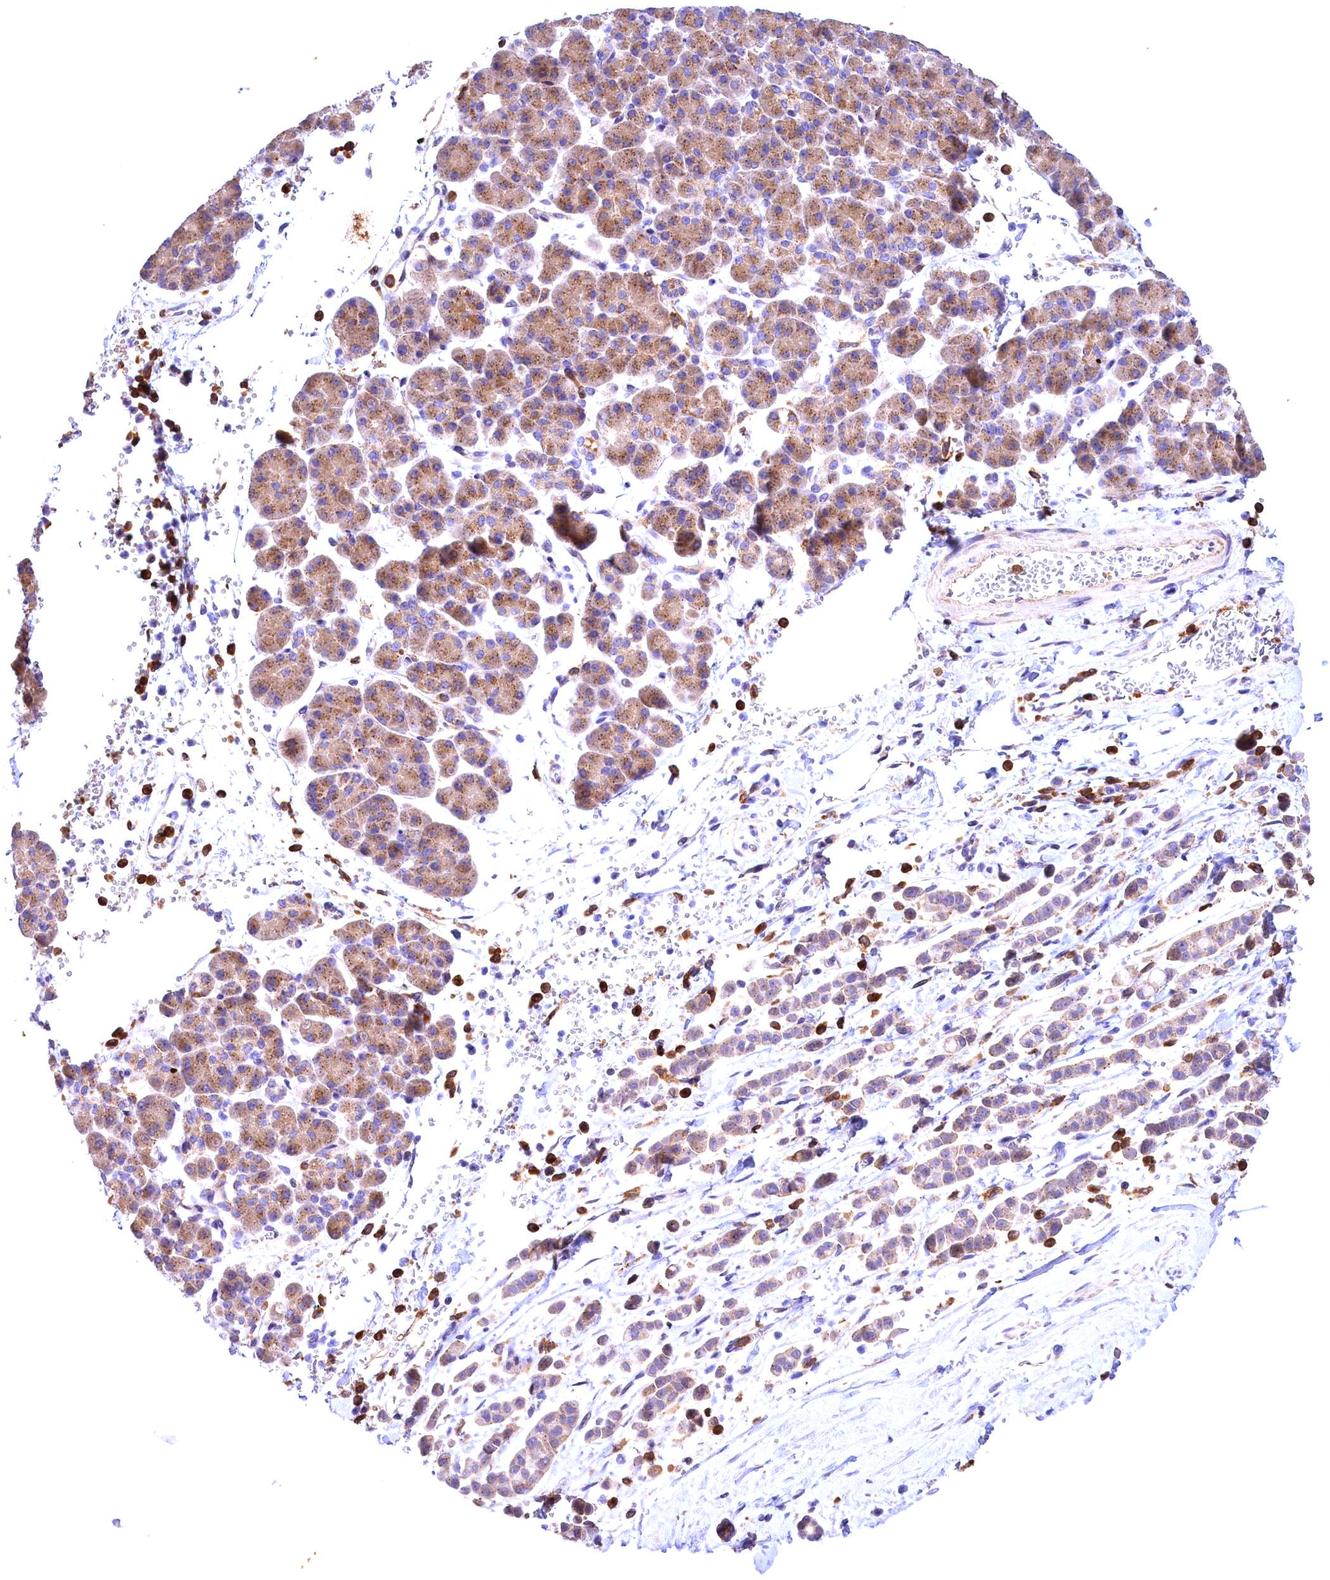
{"staining": {"intensity": "moderate", "quantity": ">75%", "location": "cytoplasmic/membranous"}, "tissue": "pancreatic cancer", "cell_type": "Tumor cells", "image_type": "cancer", "snomed": [{"axis": "morphology", "description": "Normal tissue, NOS"}, {"axis": "morphology", "description": "Adenocarcinoma, NOS"}, {"axis": "topography", "description": "Pancreas"}], "caption": "Pancreatic cancer tissue shows moderate cytoplasmic/membranous expression in about >75% of tumor cells, visualized by immunohistochemistry.", "gene": "NAIP", "patient": {"sex": "female", "age": 64}}